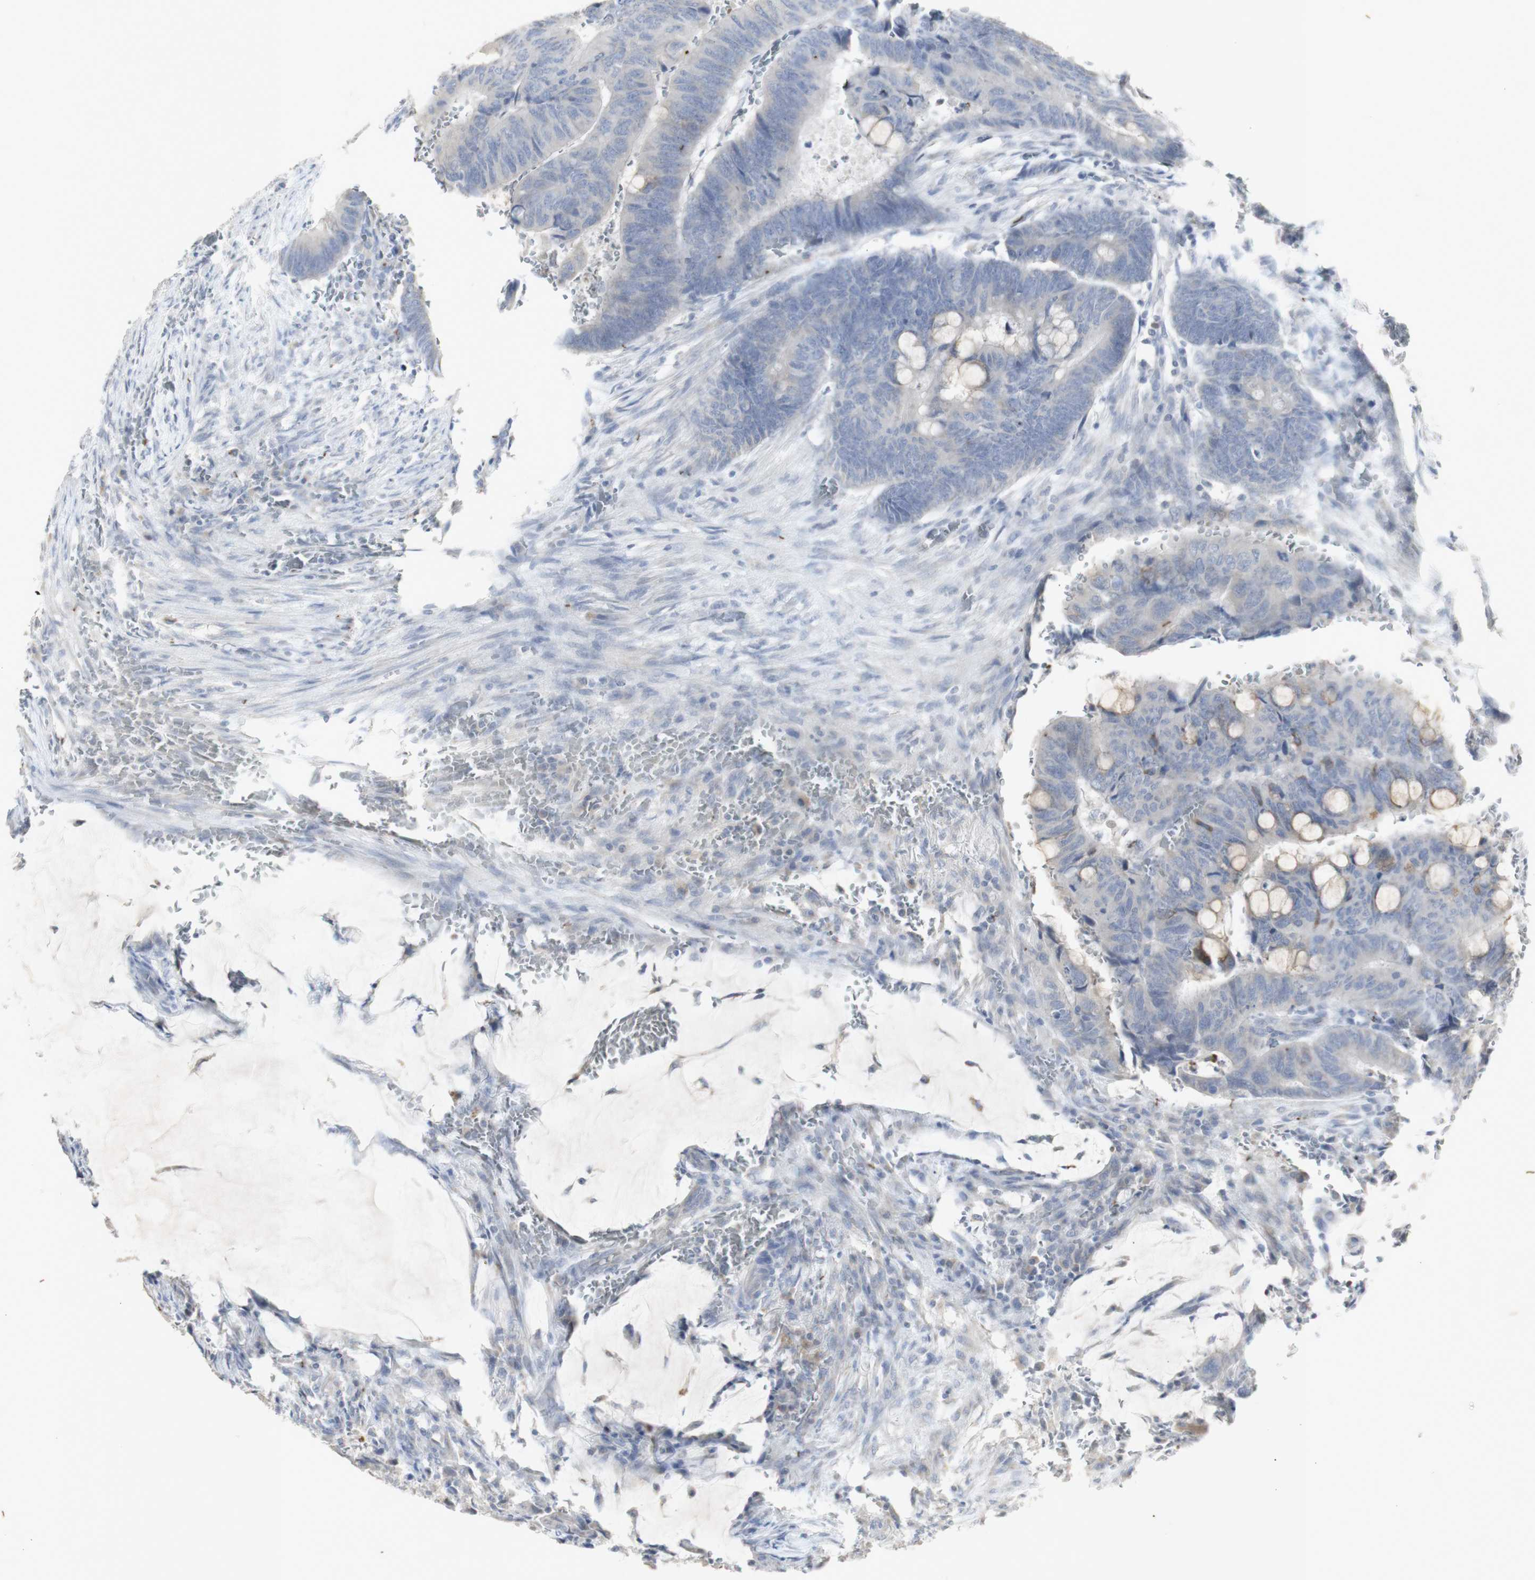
{"staining": {"intensity": "negative", "quantity": "none", "location": "none"}, "tissue": "colorectal cancer", "cell_type": "Tumor cells", "image_type": "cancer", "snomed": [{"axis": "morphology", "description": "Normal tissue, NOS"}, {"axis": "morphology", "description": "Adenocarcinoma, NOS"}, {"axis": "topography", "description": "Rectum"}, {"axis": "topography", "description": "Peripheral nerve tissue"}], "caption": "This is an immunohistochemistry (IHC) image of adenocarcinoma (colorectal). There is no expression in tumor cells.", "gene": "INS", "patient": {"sex": "male", "age": 92}}